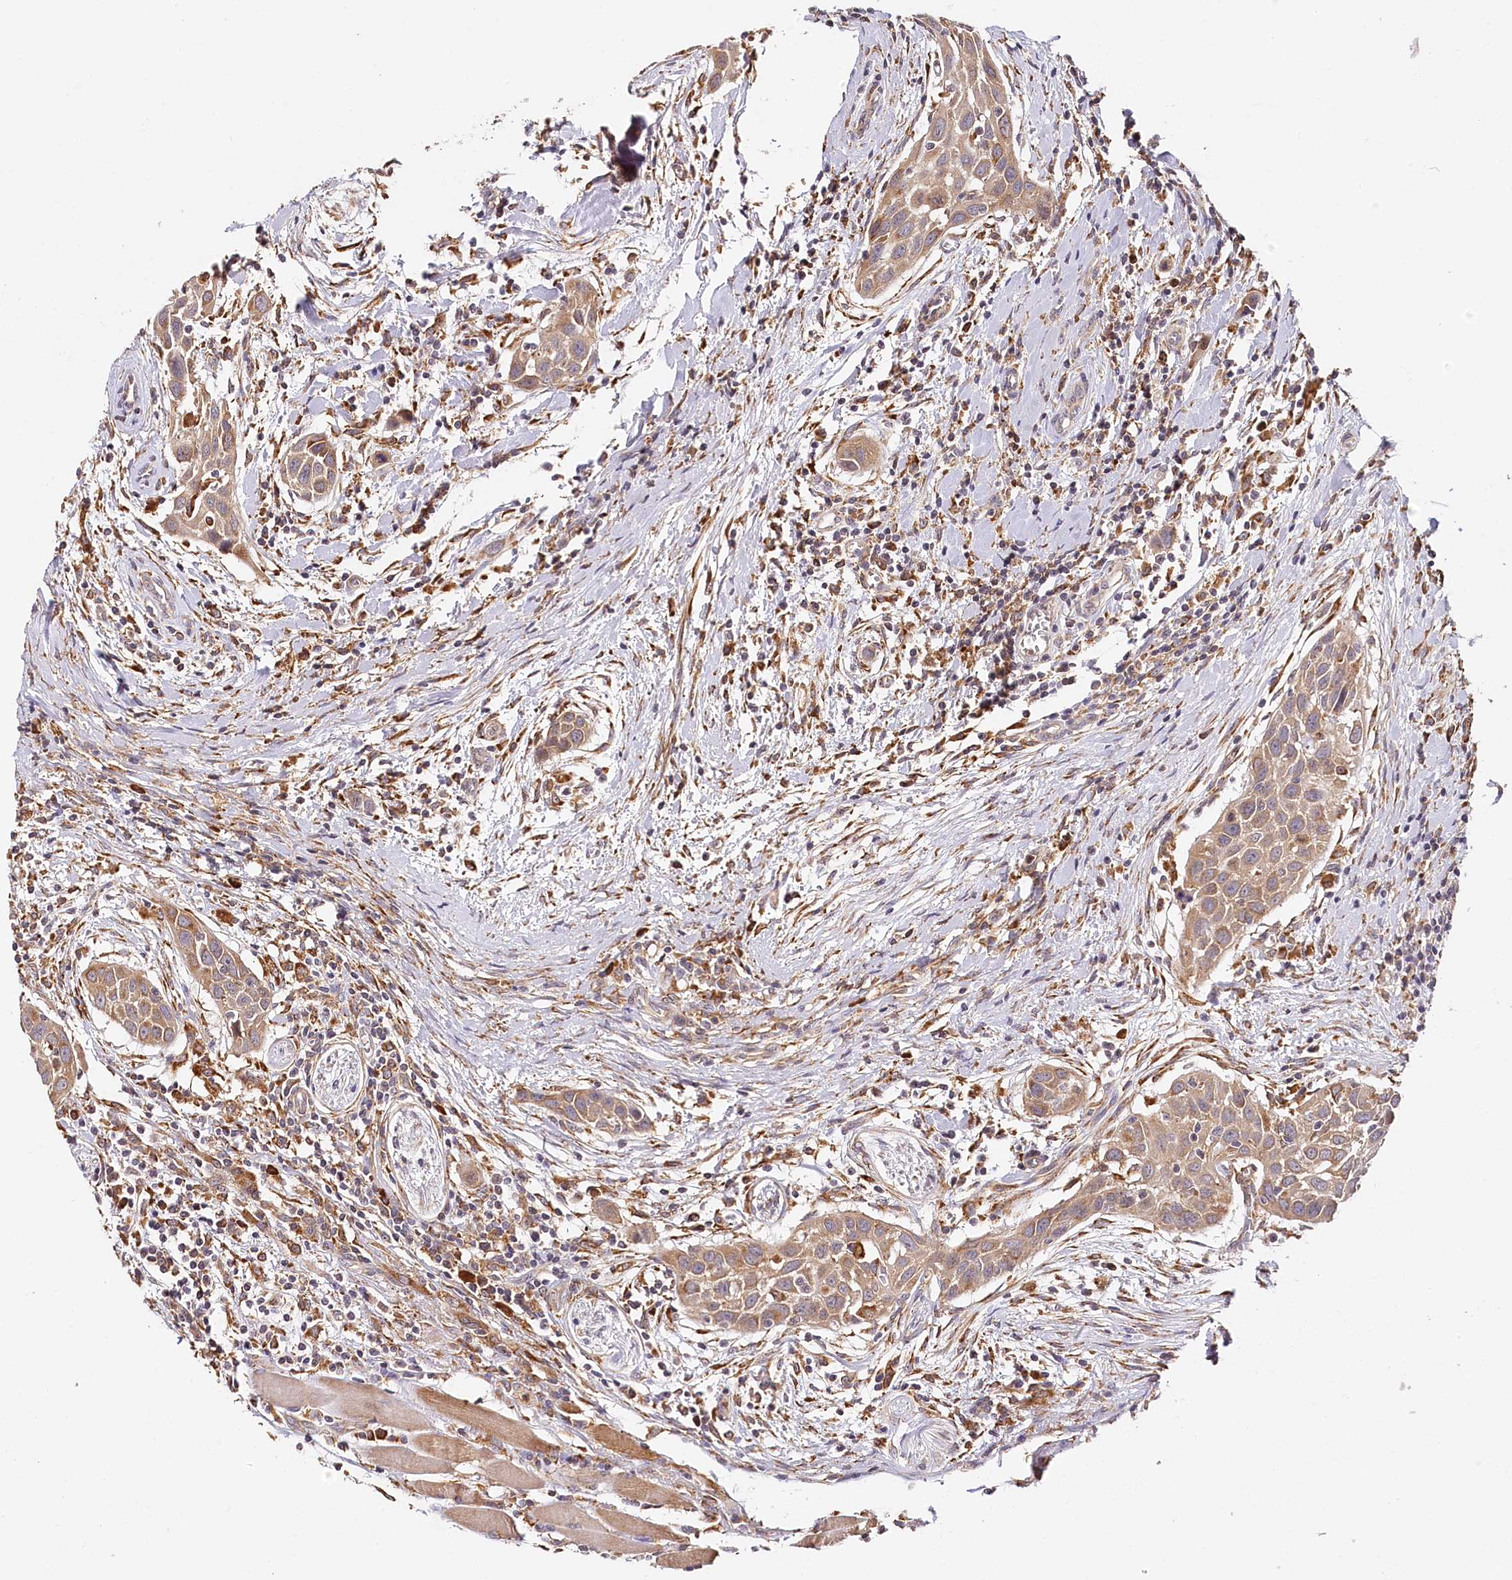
{"staining": {"intensity": "moderate", "quantity": ">75%", "location": "cytoplasmic/membranous"}, "tissue": "head and neck cancer", "cell_type": "Tumor cells", "image_type": "cancer", "snomed": [{"axis": "morphology", "description": "Squamous cell carcinoma, NOS"}, {"axis": "topography", "description": "Oral tissue"}, {"axis": "topography", "description": "Head-Neck"}], "caption": "DAB (3,3'-diaminobenzidine) immunohistochemical staining of human head and neck squamous cell carcinoma reveals moderate cytoplasmic/membranous protein expression in approximately >75% of tumor cells. The staining is performed using DAB (3,3'-diaminobenzidine) brown chromogen to label protein expression. The nuclei are counter-stained blue using hematoxylin.", "gene": "VEGFA", "patient": {"sex": "female", "age": 50}}